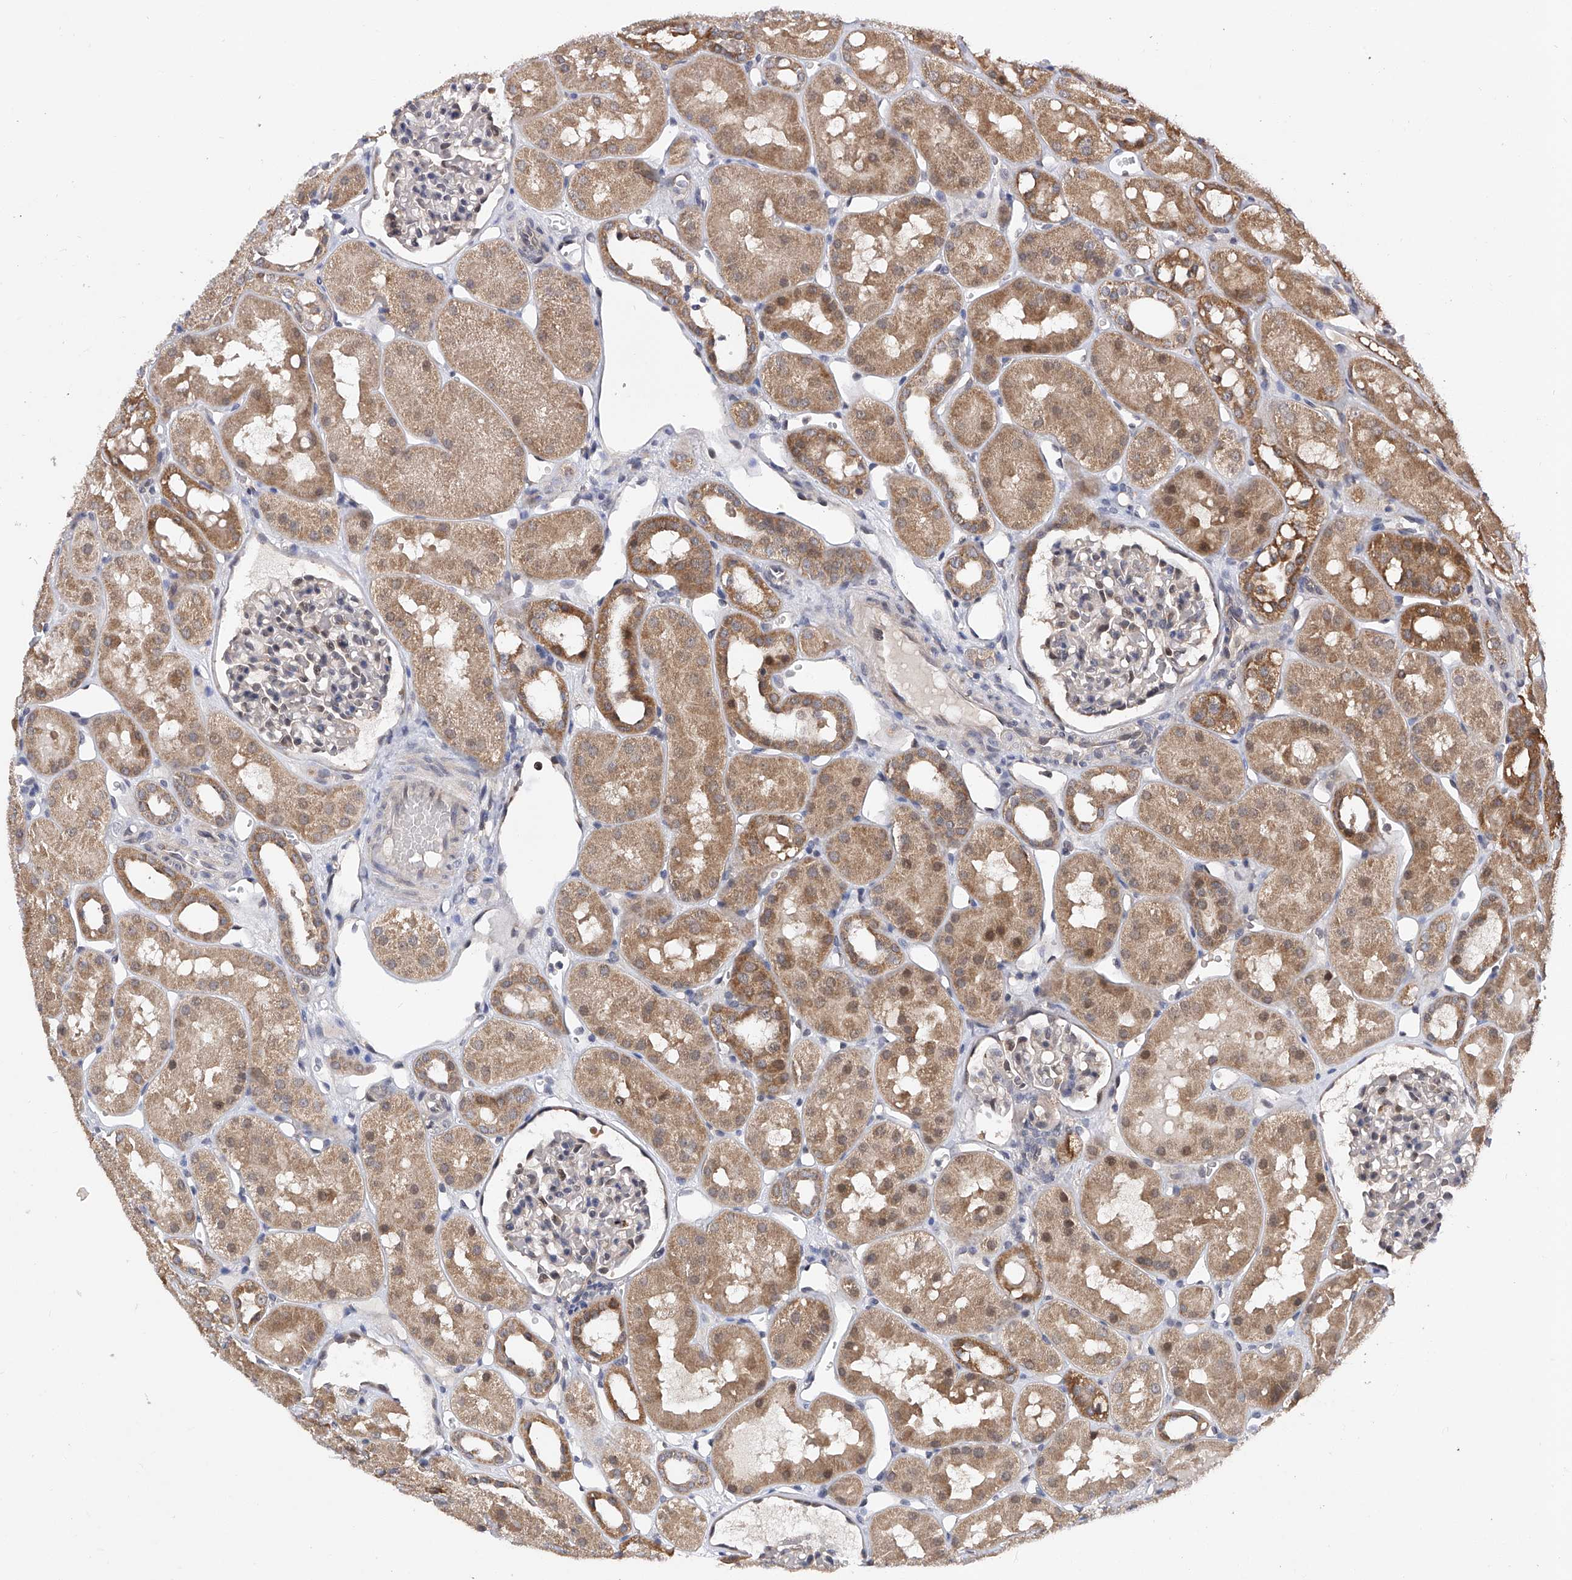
{"staining": {"intensity": "negative", "quantity": "none", "location": "none"}, "tissue": "kidney", "cell_type": "Cells in glomeruli", "image_type": "normal", "snomed": [{"axis": "morphology", "description": "Normal tissue, NOS"}, {"axis": "topography", "description": "Kidney"}], "caption": "High power microscopy histopathology image of an immunohistochemistry micrograph of unremarkable kidney, revealing no significant positivity in cells in glomeruli.", "gene": "USP45", "patient": {"sex": "male", "age": 16}}